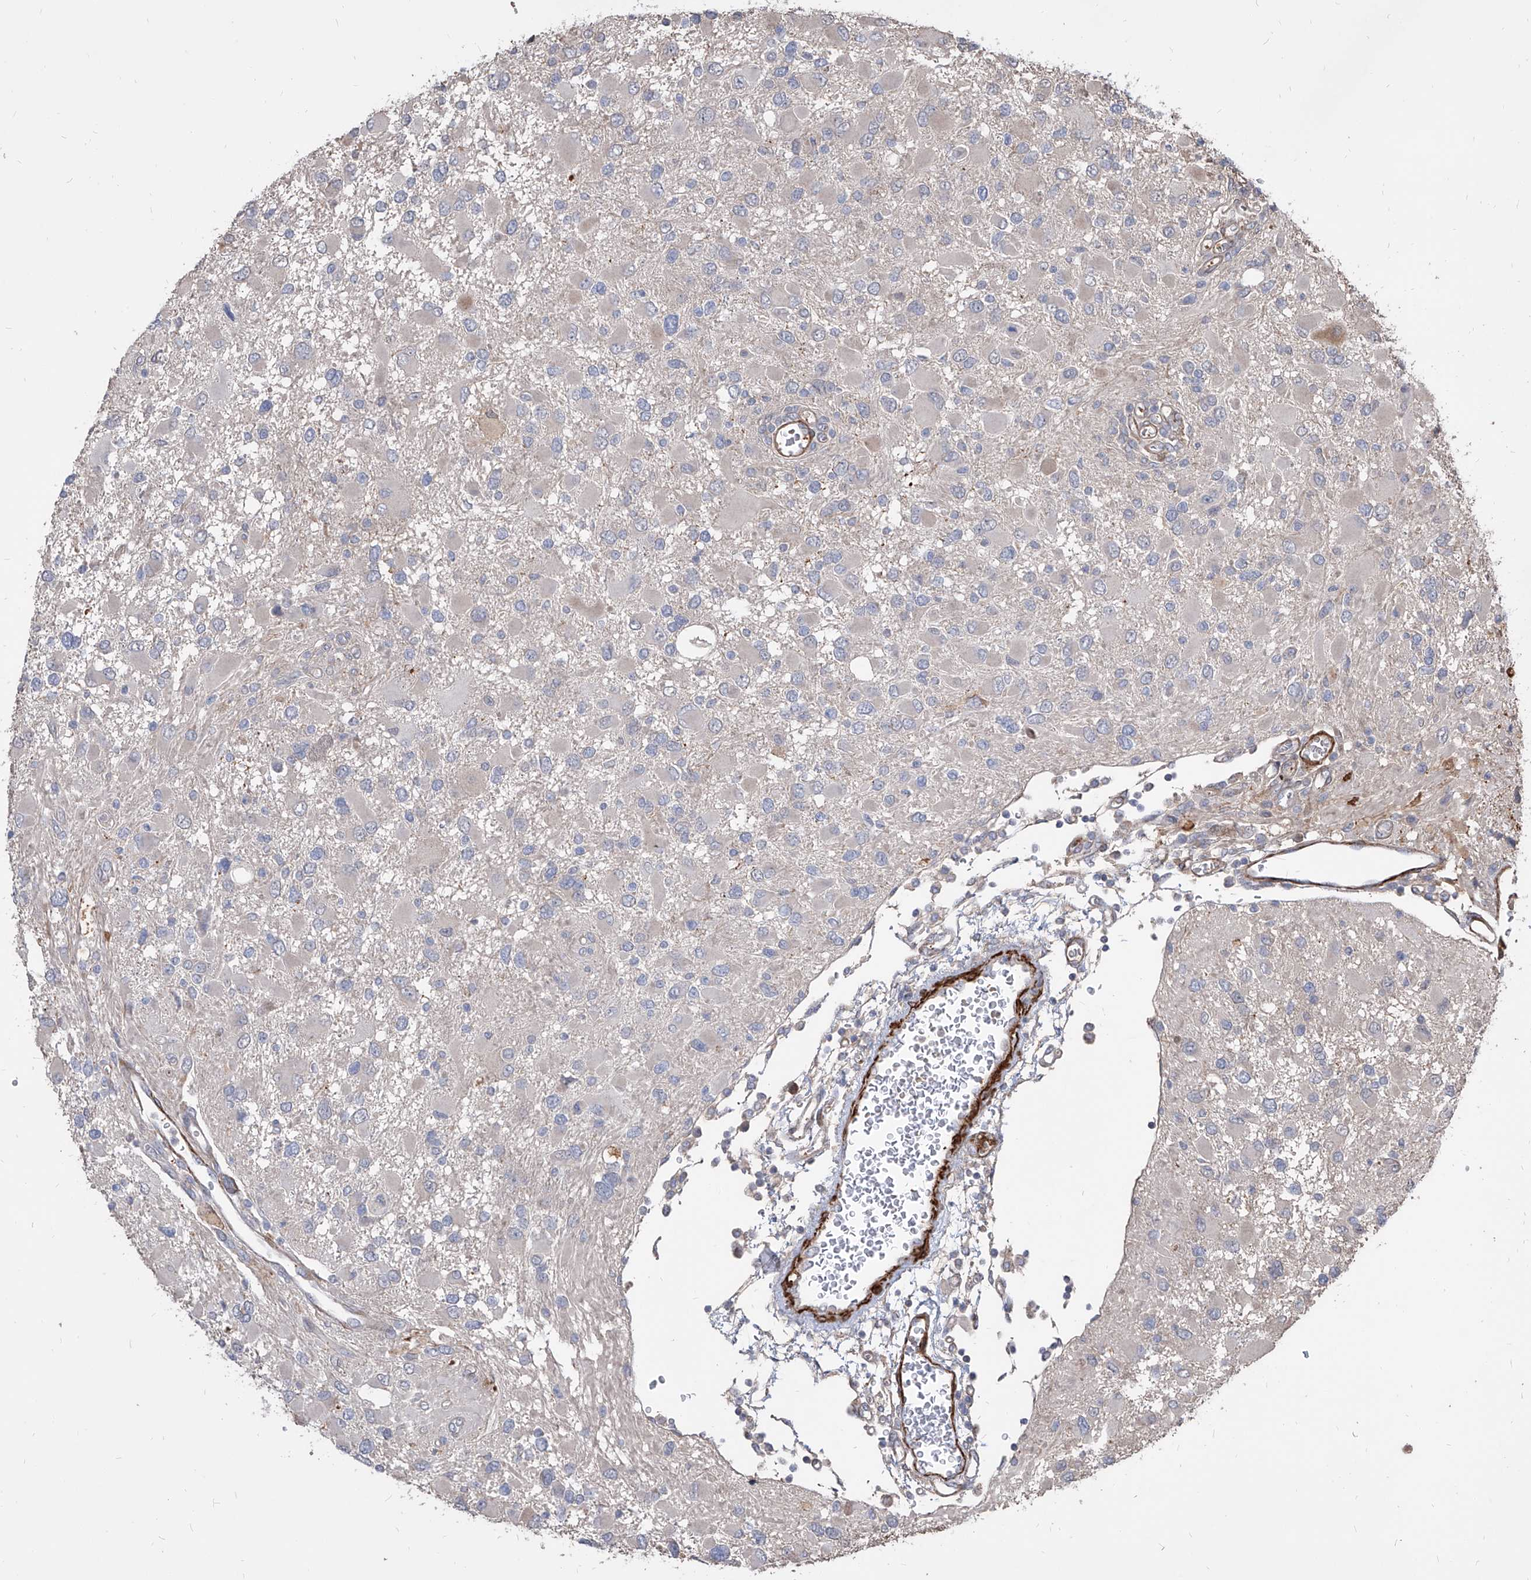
{"staining": {"intensity": "negative", "quantity": "none", "location": "none"}, "tissue": "glioma", "cell_type": "Tumor cells", "image_type": "cancer", "snomed": [{"axis": "morphology", "description": "Glioma, malignant, High grade"}, {"axis": "topography", "description": "Brain"}], "caption": "High power microscopy image of an immunohistochemistry (IHC) image of glioma, revealing no significant positivity in tumor cells.", "gene": "FAM83B", "patient": {"sex": "male", "age": 53}}